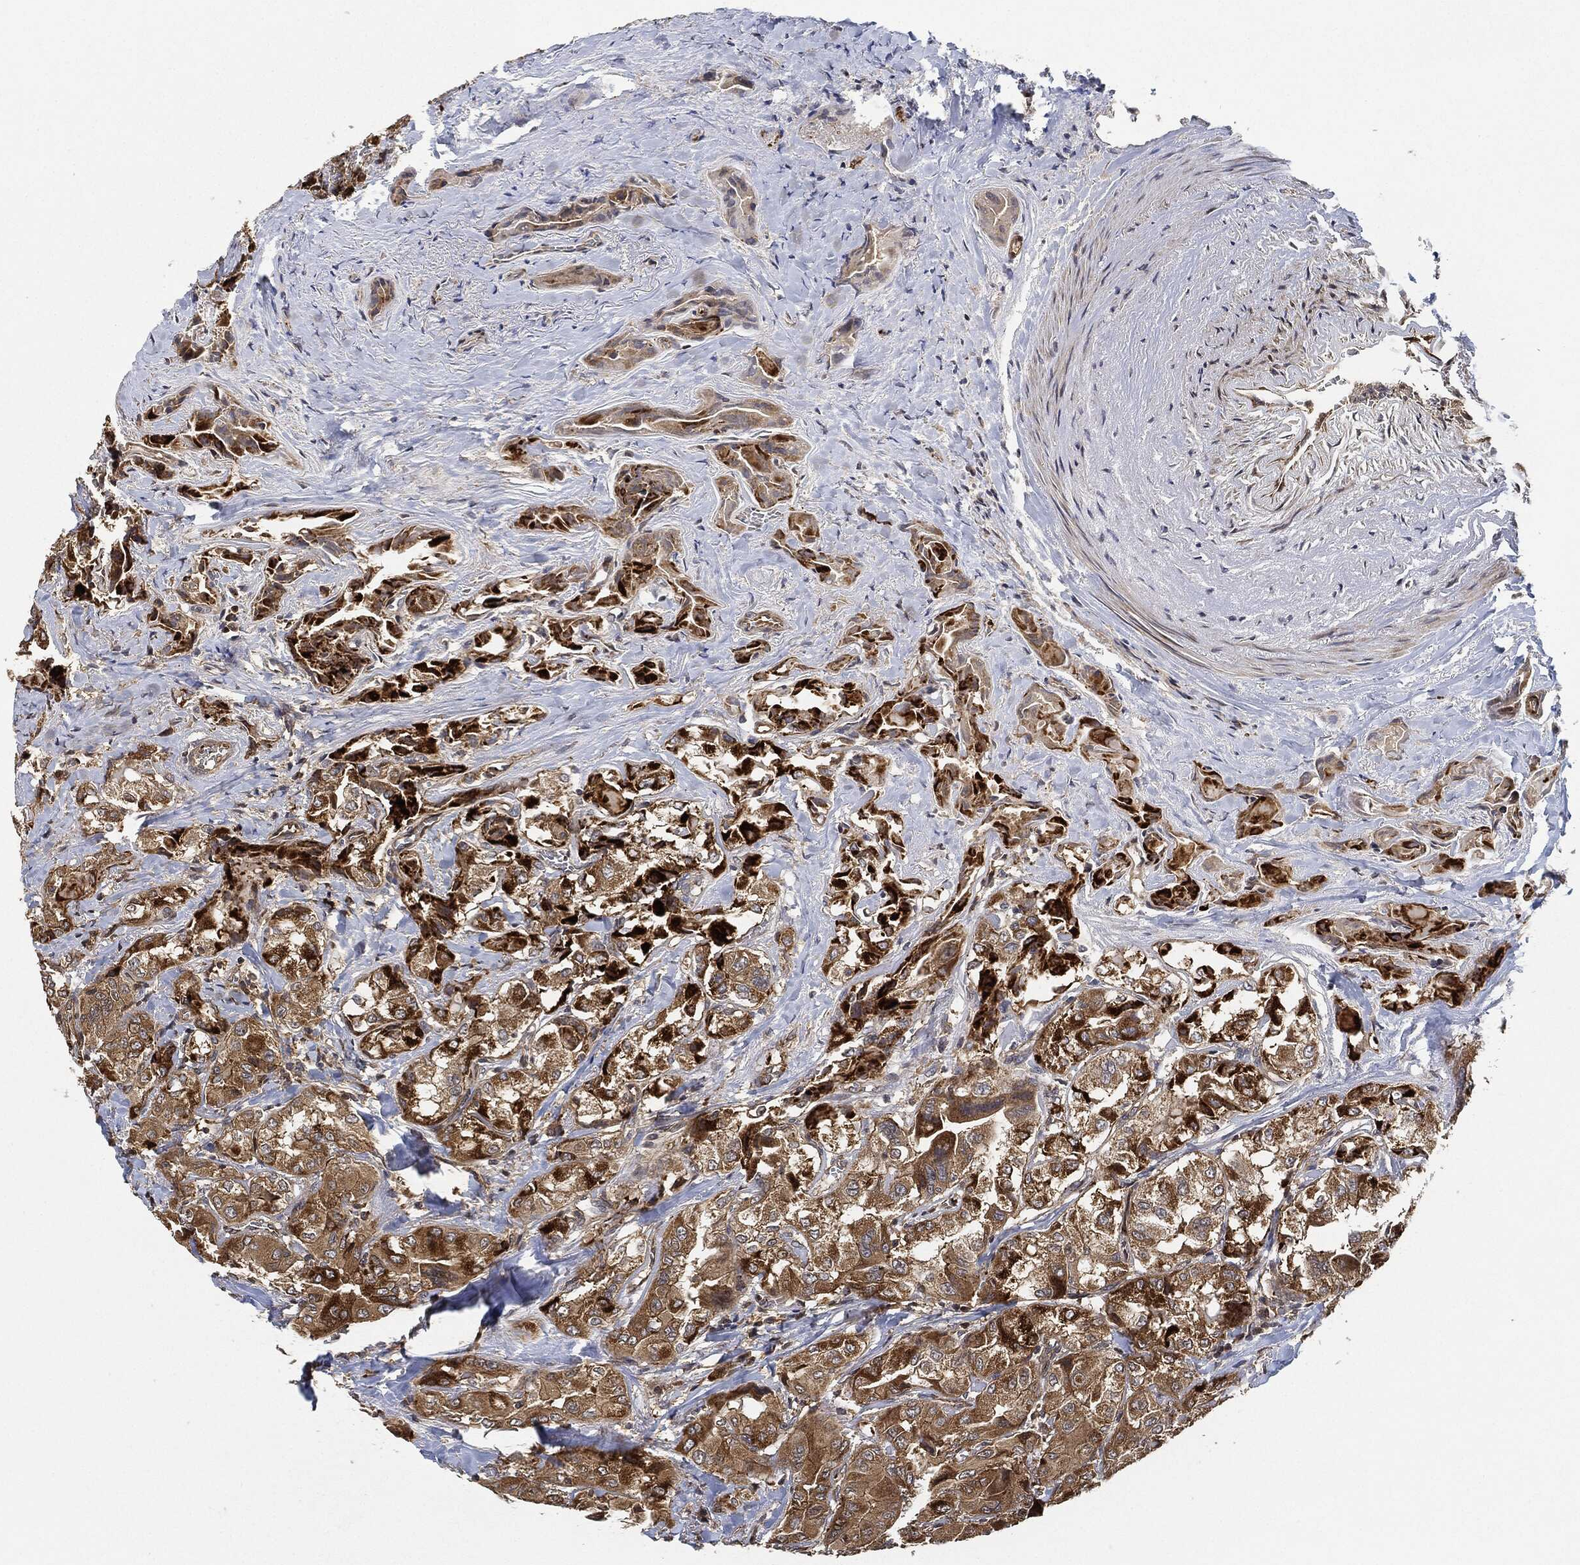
{"staining": {"intensity": "strong", "quantity": "25%-75%", "location": "cytoplasmic/membranous"}, "tissue": "thyroid cancer", "cell_type": "Tumor cells", "image_type": "cancer", "snomed": [{"axis": "morphology", "description": "Normal tissue, NOS"}, {"axis": "morphology", "description": "Papillary adenocarcinoma, NOS"}, {"axis": "topography", "description": "Thyroid gland"}], "caption": "Brown immunohistochemical staining in thyroid papillary adenocarcinoma displays strong cytoplasmic/membranous staining in about 25%-75% of tumor cells.", "gene": "MAP3K3", "patient": {"sex": "female", "age": 66}}